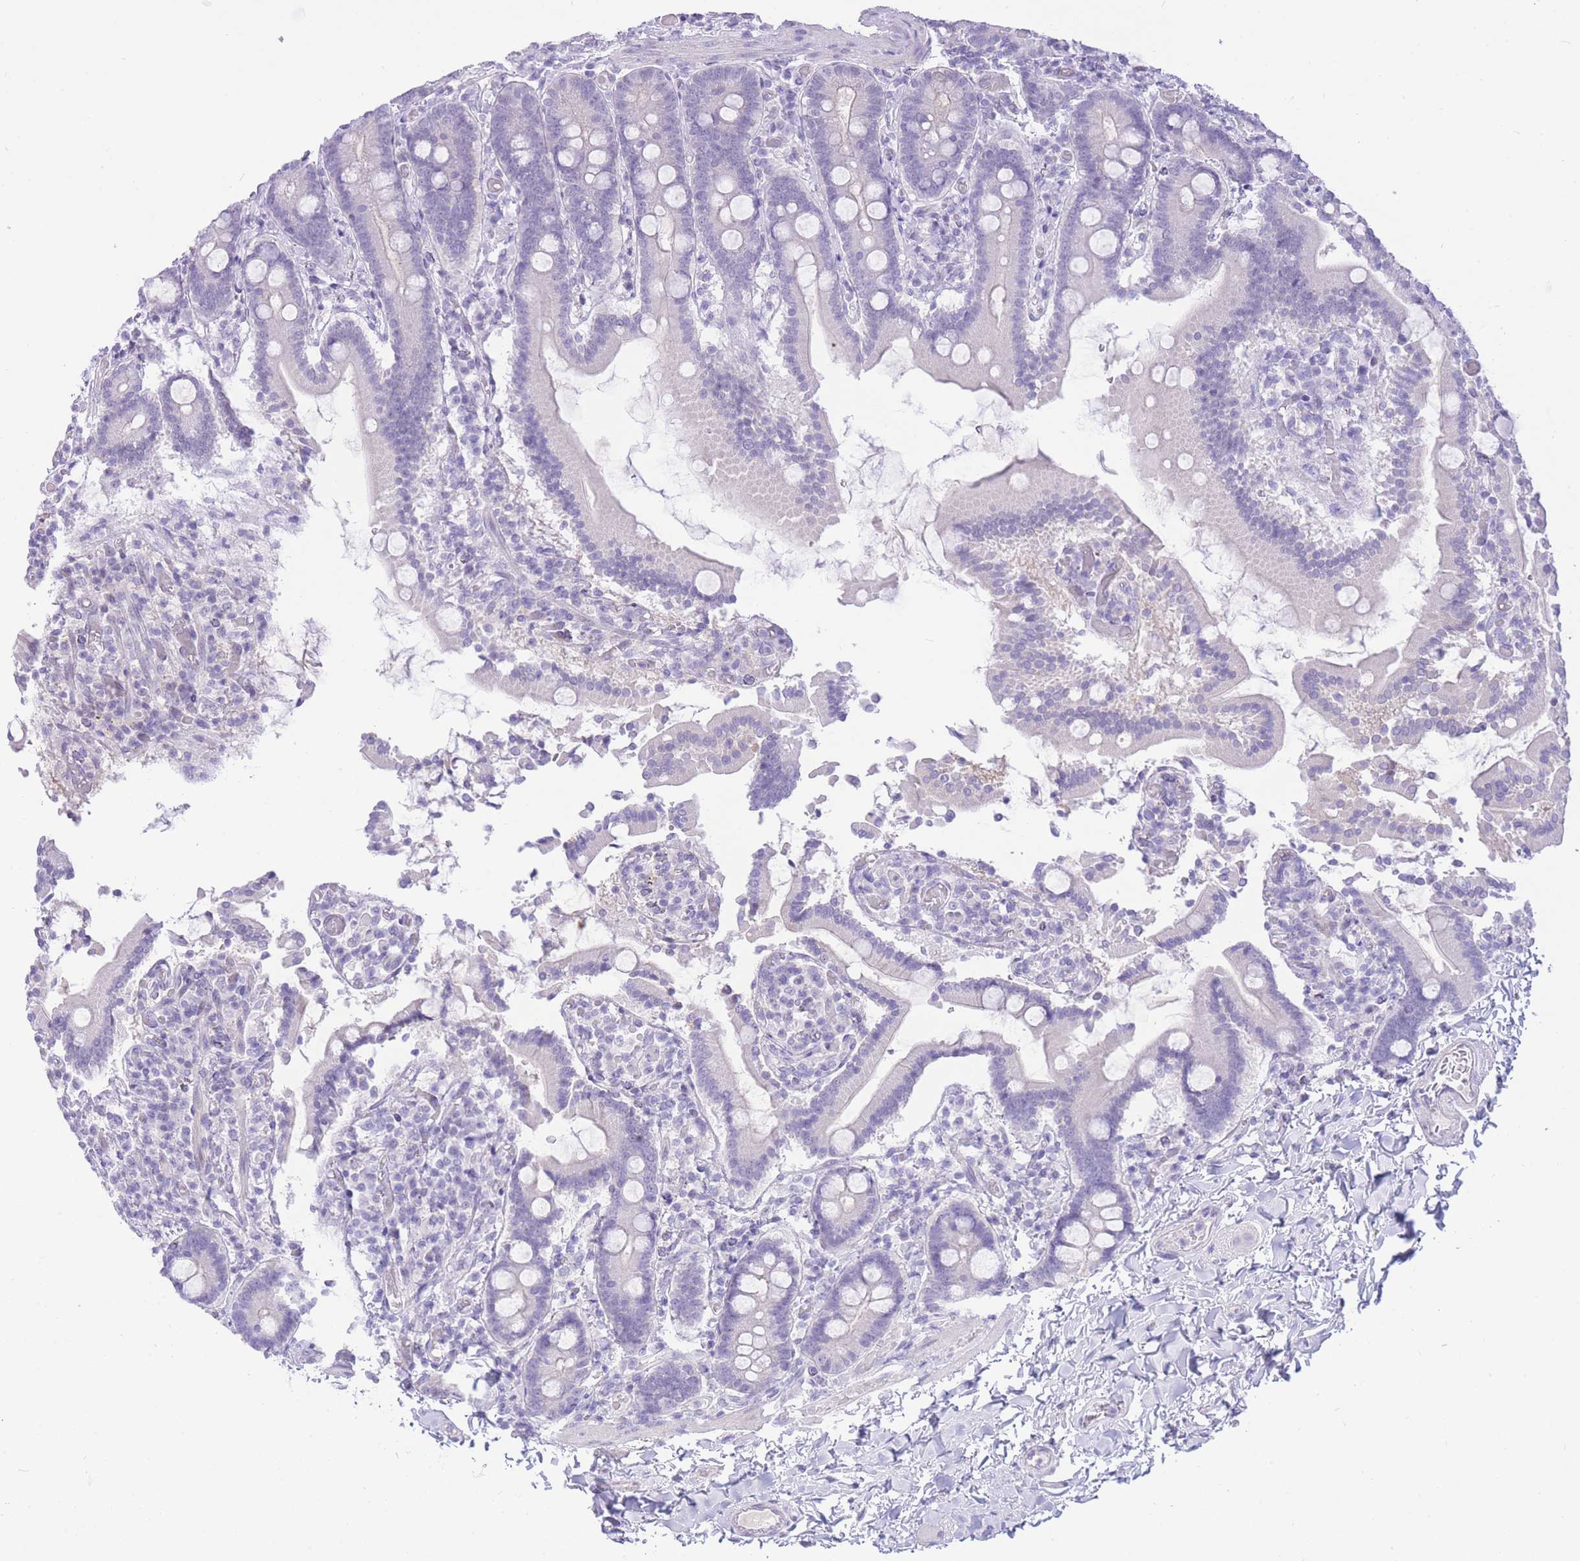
{"staining": {"intensity": "negative", "quantity": "none", "location": "none"}, "tissue": "duodenum", "cell_type": "Glandular cells", "image_type": "normal", "snomed": [{"axis": "morphology", "description": "Normal tissue, NOS"}, {"axis": "topography", "description": "Duodenum"}], "caption": "DAB immunohistochemical staining of benign human duodenum displays no significant staining in glandular cells.", "gene": "ZNF212", "patient": {"sex": "male", "age": 55}}